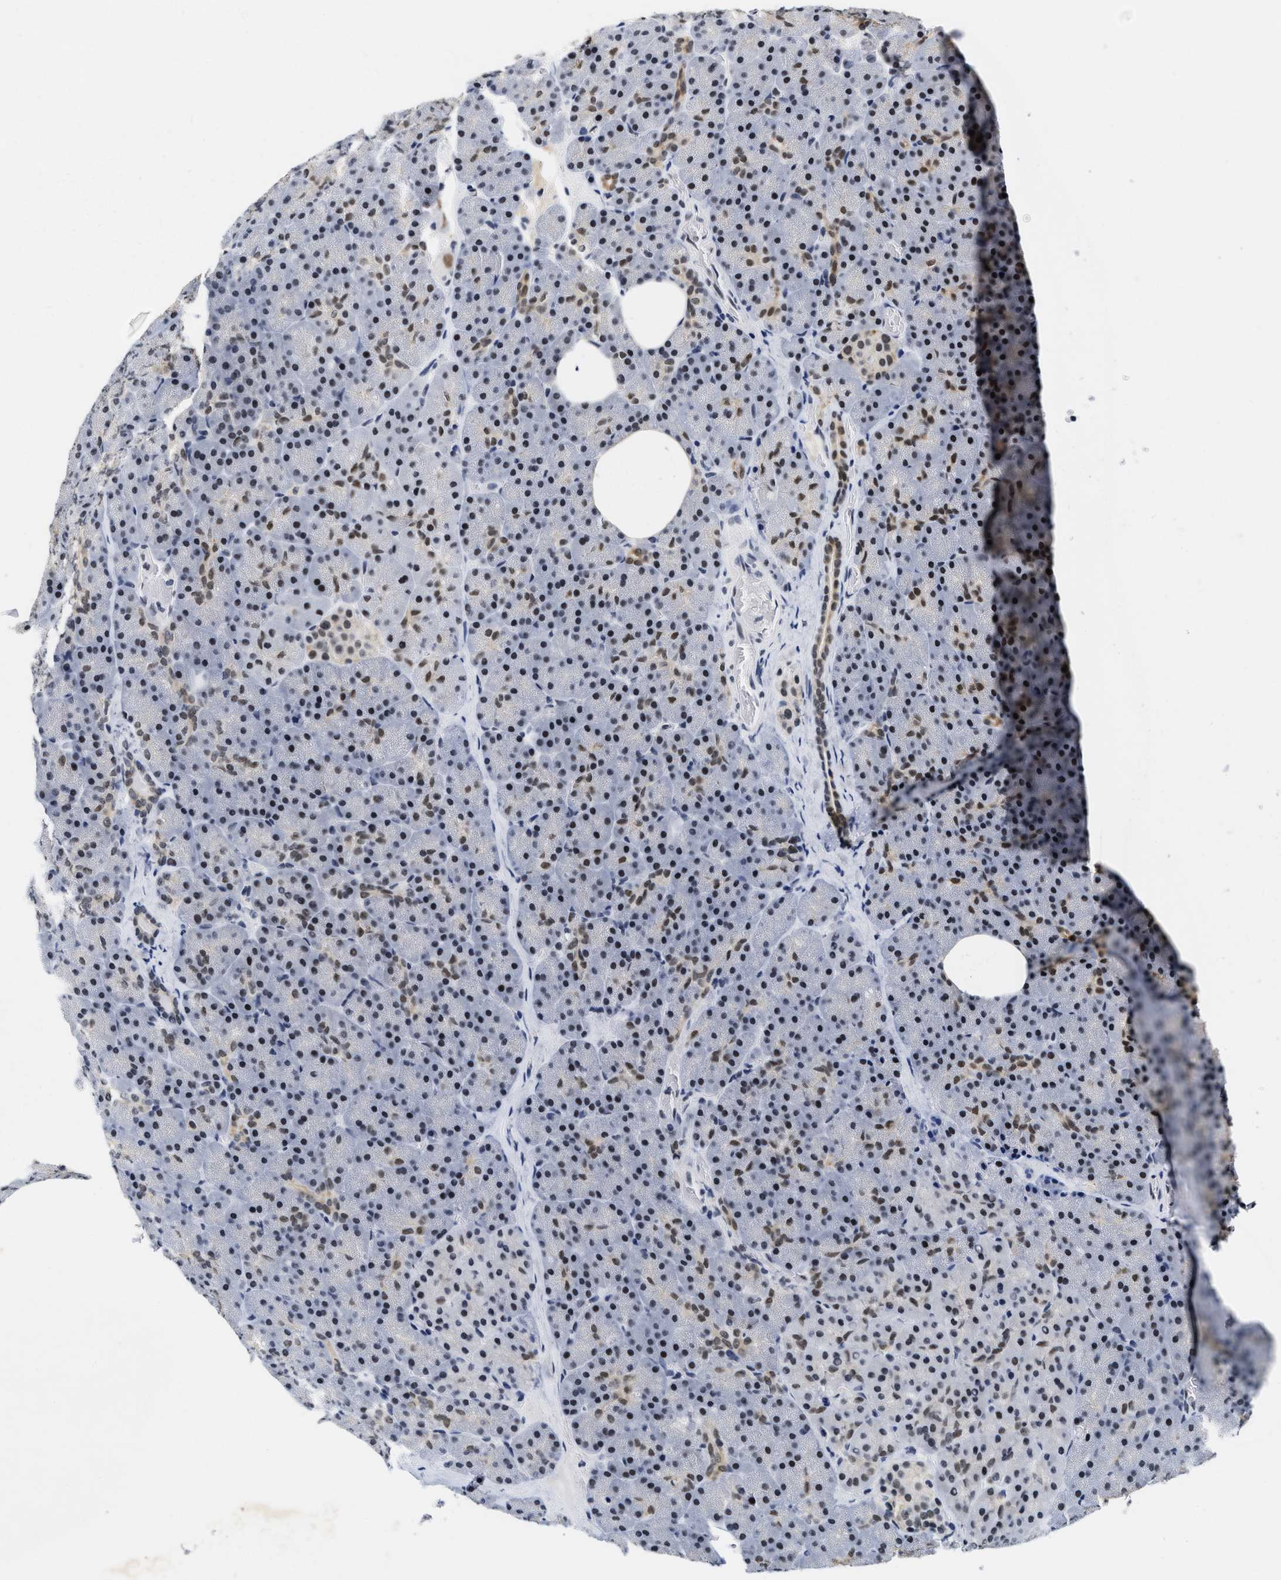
{"staining": {"intensity": "moderate", "quantity": ">75%", "location": "nuclear"}, "tissue": "pancreas", "cell_type": "Exocrine glandular cells", "image_type": "normal", "snomed": [{"axis": "morphology", "description": "Normal tissue, NOS"}, {"axis": "morphology", "description": "Carcinoid, malignant, NOS"}, {"axis": "topography", "description": "Pancreas"}], "caption": "Pancreas stained for a protein displays moderate nuclear positivity in exocrine glandular cells.", "gene": "INIP", "patient": {"sex": "female", "age": 35}}